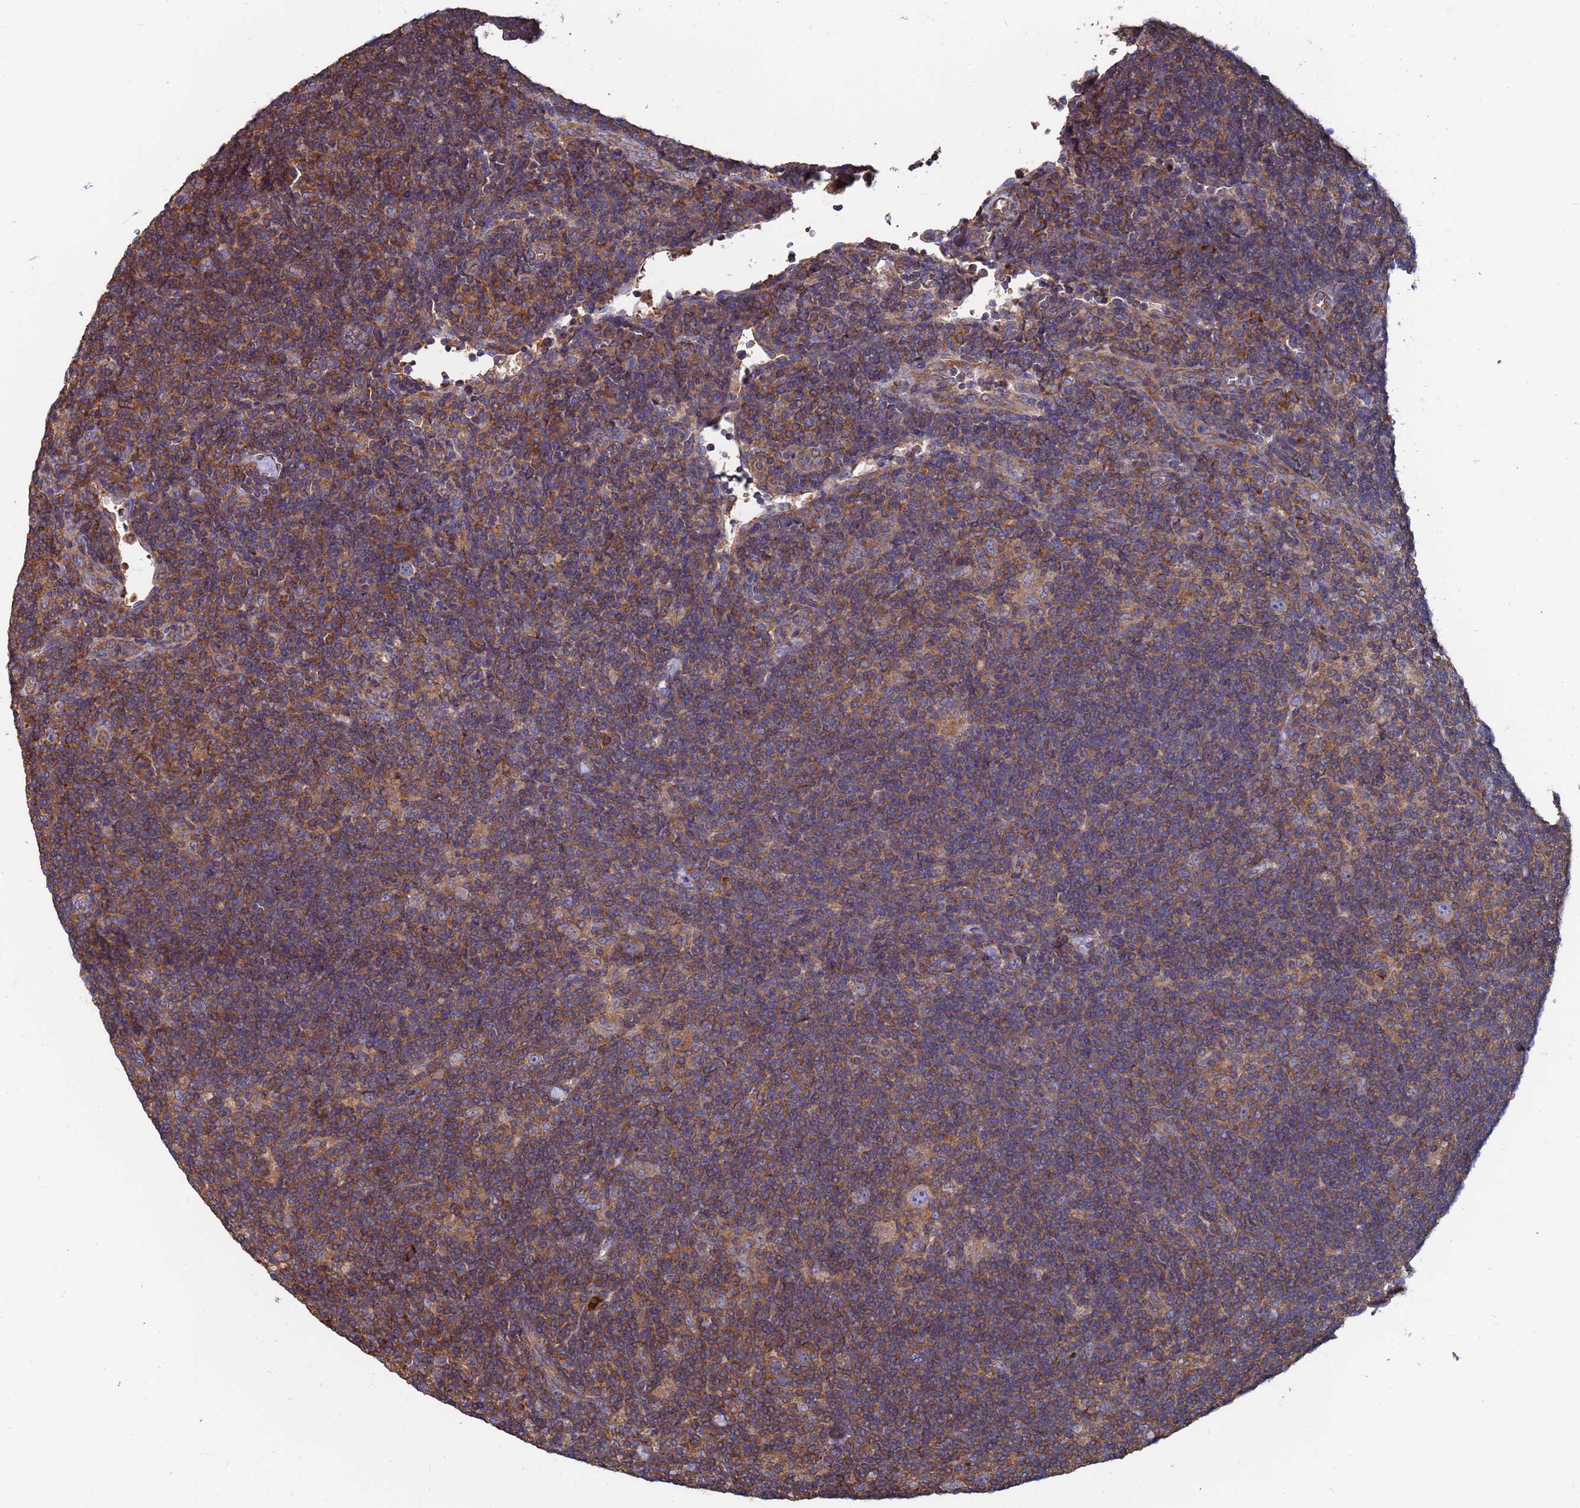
{"staining": {"intensity": "negative", "quantity": "none", "location": "none"}, "tissue": "lymphoma", "cell_type": "Tumor cells", "image_type": "cancer", "snomed": [{"axis": "morphology", "description": "Hodgkin's disease, NOS"}, {"axis": "topography", "description": "Lymph node"}], "caption": "High power microscopy micrograph of an immunohistochemistry histopathology image of Hodgkin's disease, revealing no significant staining in tumor cells. Brightfield microscopy of IHC stained with DAB (brown) and hematoxylin (blue), captured at high magnification.", "gene": "PYCR1", "patient": {"sex": "female", "age": 57}}